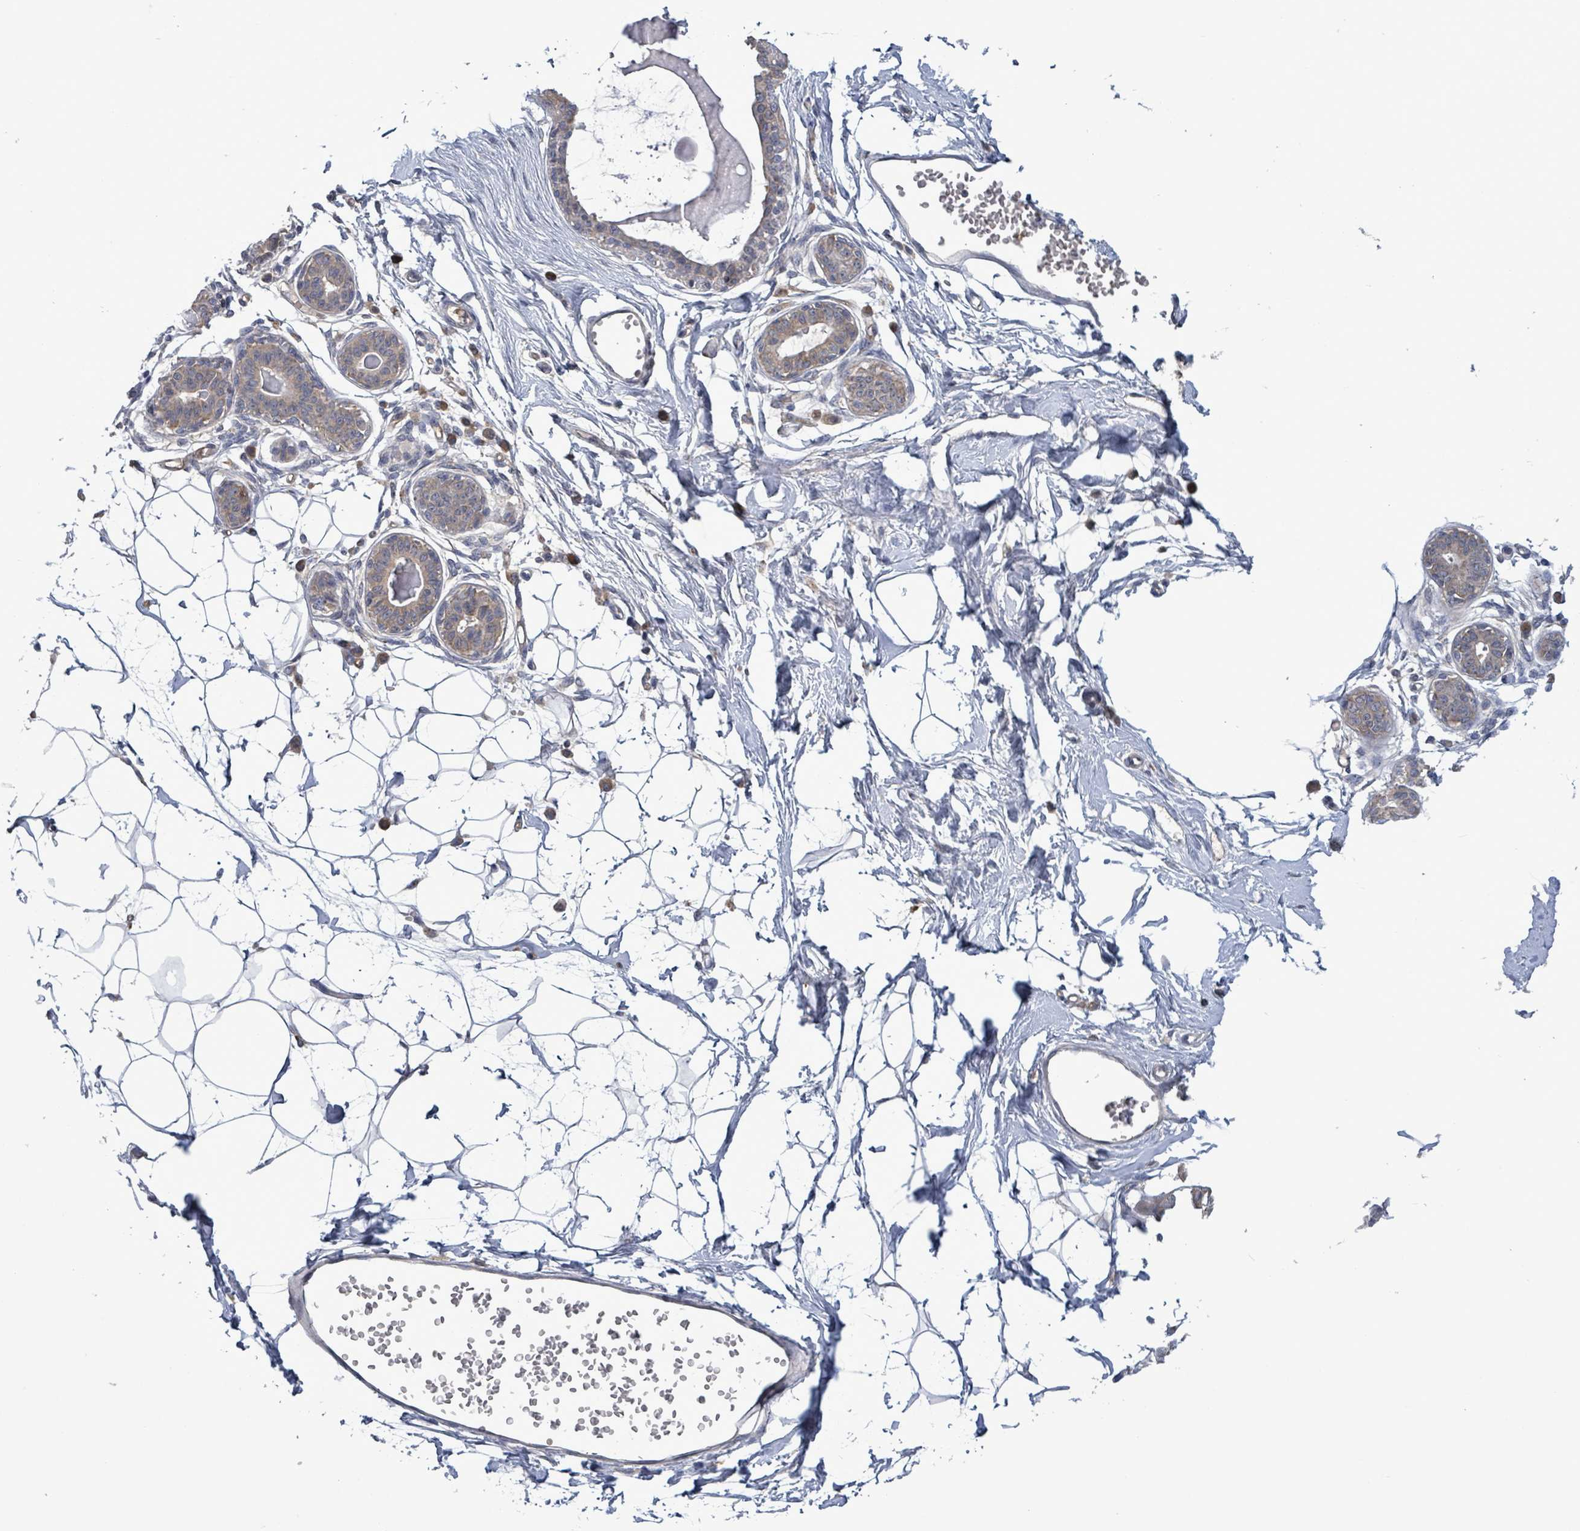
{"staining": {"intensity": "negative", "quantity": "none", "location": "none"}, "tissue": "breast", "cell_type": "Adipocytes", "image_type": "normal", "snomed": [{"axis": "morphology", "description": "Normal tissue, NOS"}, {"axis": "topography", "description": "Breast"}], "caption": "Immunohistochemistry of normal human breast demonstrates no expression in adipocytes.", "gene": "SERPINE3", "patient": {"sex": "female", "age": 45}}